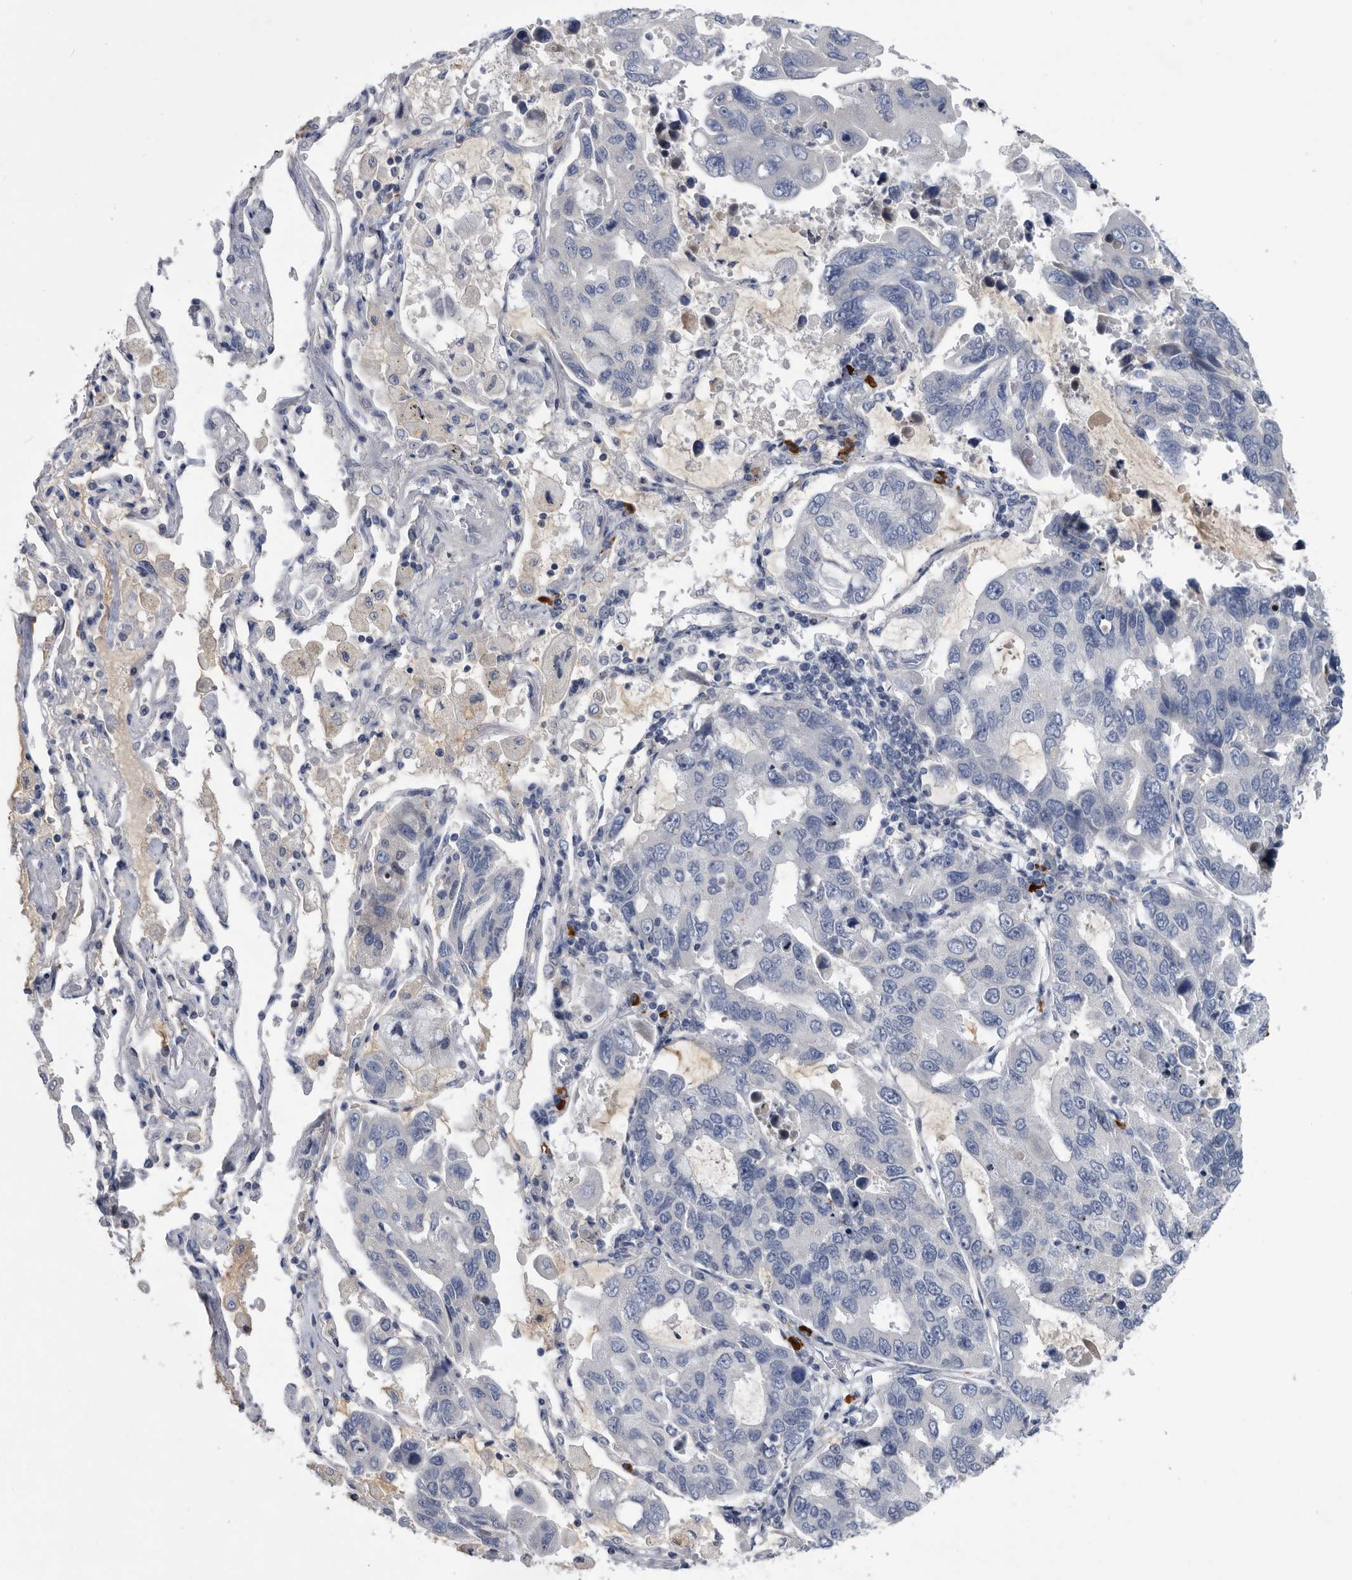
{"staining": {"intensity": "negative", "quantity": "none", "location": "none"}, "tissue": "lung cancer", "cell_type": "Tumor cells", "image_type": "cancer", "snomed": [{"axis": "morphology", "description": "Adenocarcinoma, NOS"}, {"axis": "topography", "description": "Lung"}], "caption": "Human lung adenocarcinoma stained for a protein using immunohistochemistry (IHC) shows no staining in tumor cells.", "gene": "BTBD6", "patient": {"sex": "male", "age": 64}}